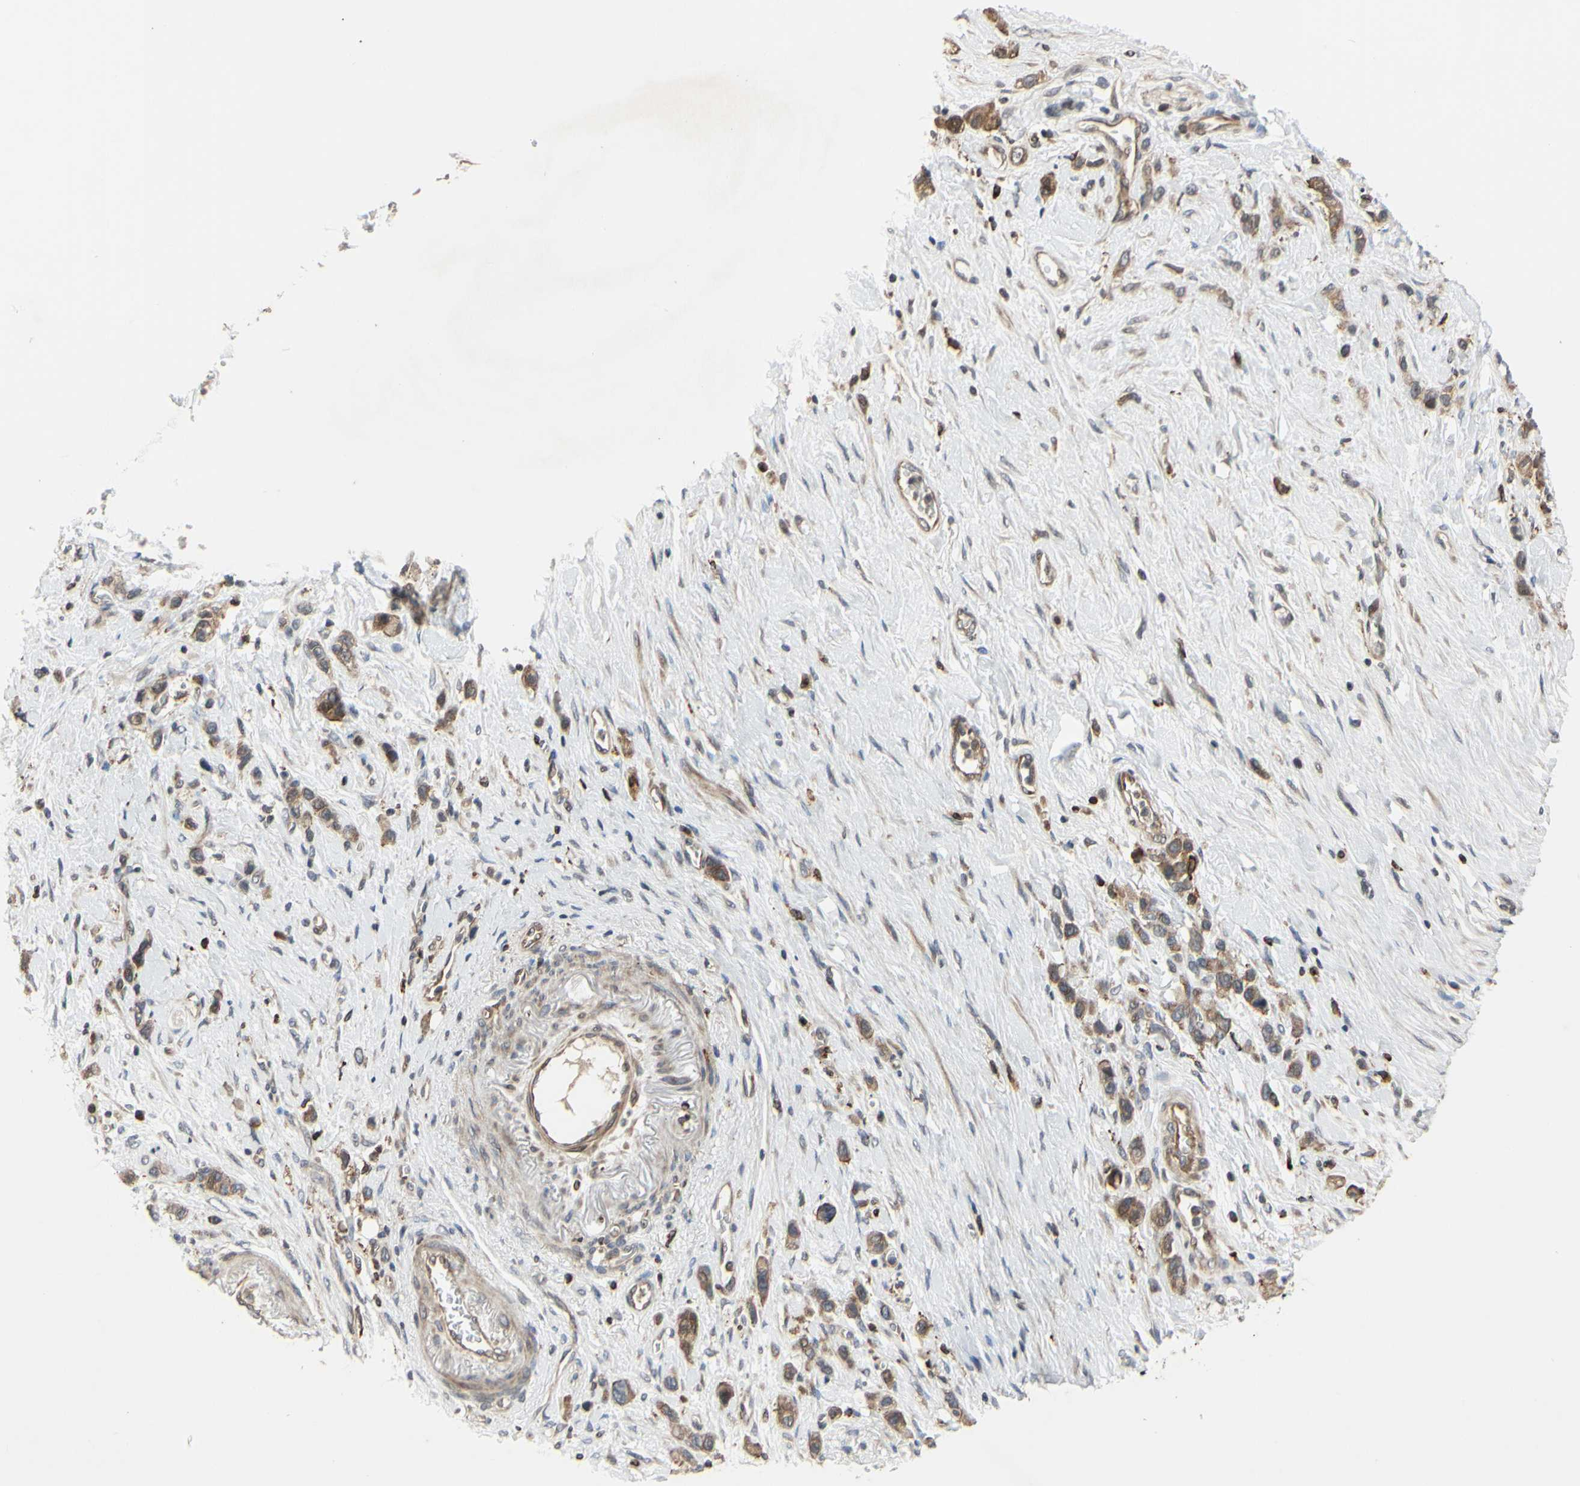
{"staining": {"intensity": "moderate", "quantity": "25%-75%", "location": "cytoplasmic/membranous"}, "tissue": "stomach cancer", "cell_type": "Tumor cells", "image_type": "cancer", "snomed": [{"axis": "morphology", "description": "Normal tissue, NOS"}, {"axis": "morphology", "description": "Adenocarcinoma, NOS"}, {"axis": "morphology", "description": "Adenocarcinoma, High grade"}, {"axis": "topography", "description": "Stomach, upper"}, {"axis": "topography", "description": "Stomach"}], "caption": "Immunohistochemical staining of human stomach adenocarcinoma reveals medium levels of moderate cytoplasmic/membranous protein staining in about 25%-75% of tumor cells. The staining was performed using DAB, with brown indicating positive protein expression. Nuclei are stained blue with hematoxylin.", "gene": "PLXNA2", "patient": {"sex": "female", "age": 65}}